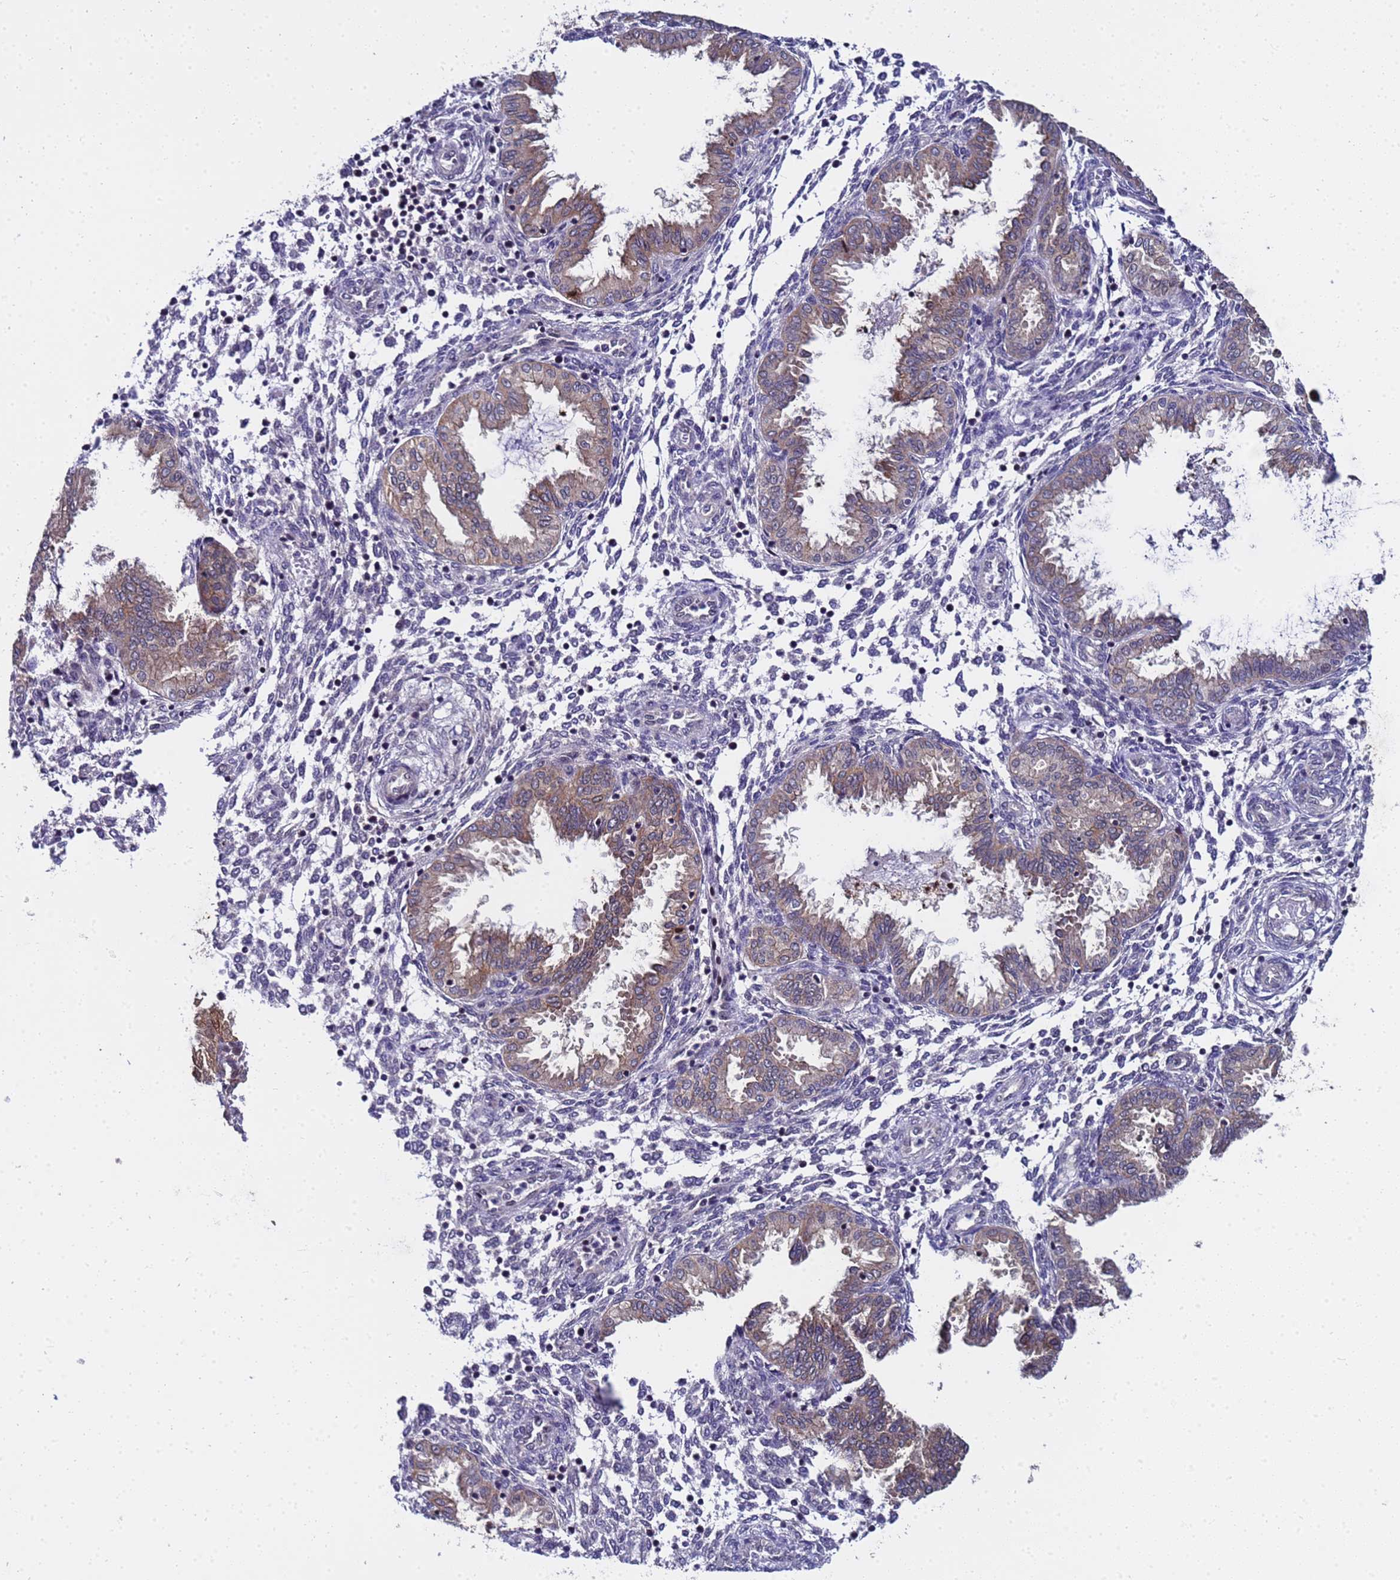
{"staining": {"intensity": "negative", "quantity": "none", "location": "none"}, "tissue": "endometrium", "cell_type": "Cells in endometrial stroma", "image_type": "normal", "snomed": [{"axis": "morphology", "description": "Normal tissue, NOS"}, {"axis": "topography", "description": "Endometrium"}], "caption": "The micrograph reveals no significant positivity in cells in endometrial stroma of endometrium. Nuclei are stained in blue.", "gene": "ANAPC13", "patient": {"sex": "female", "age": 33}}